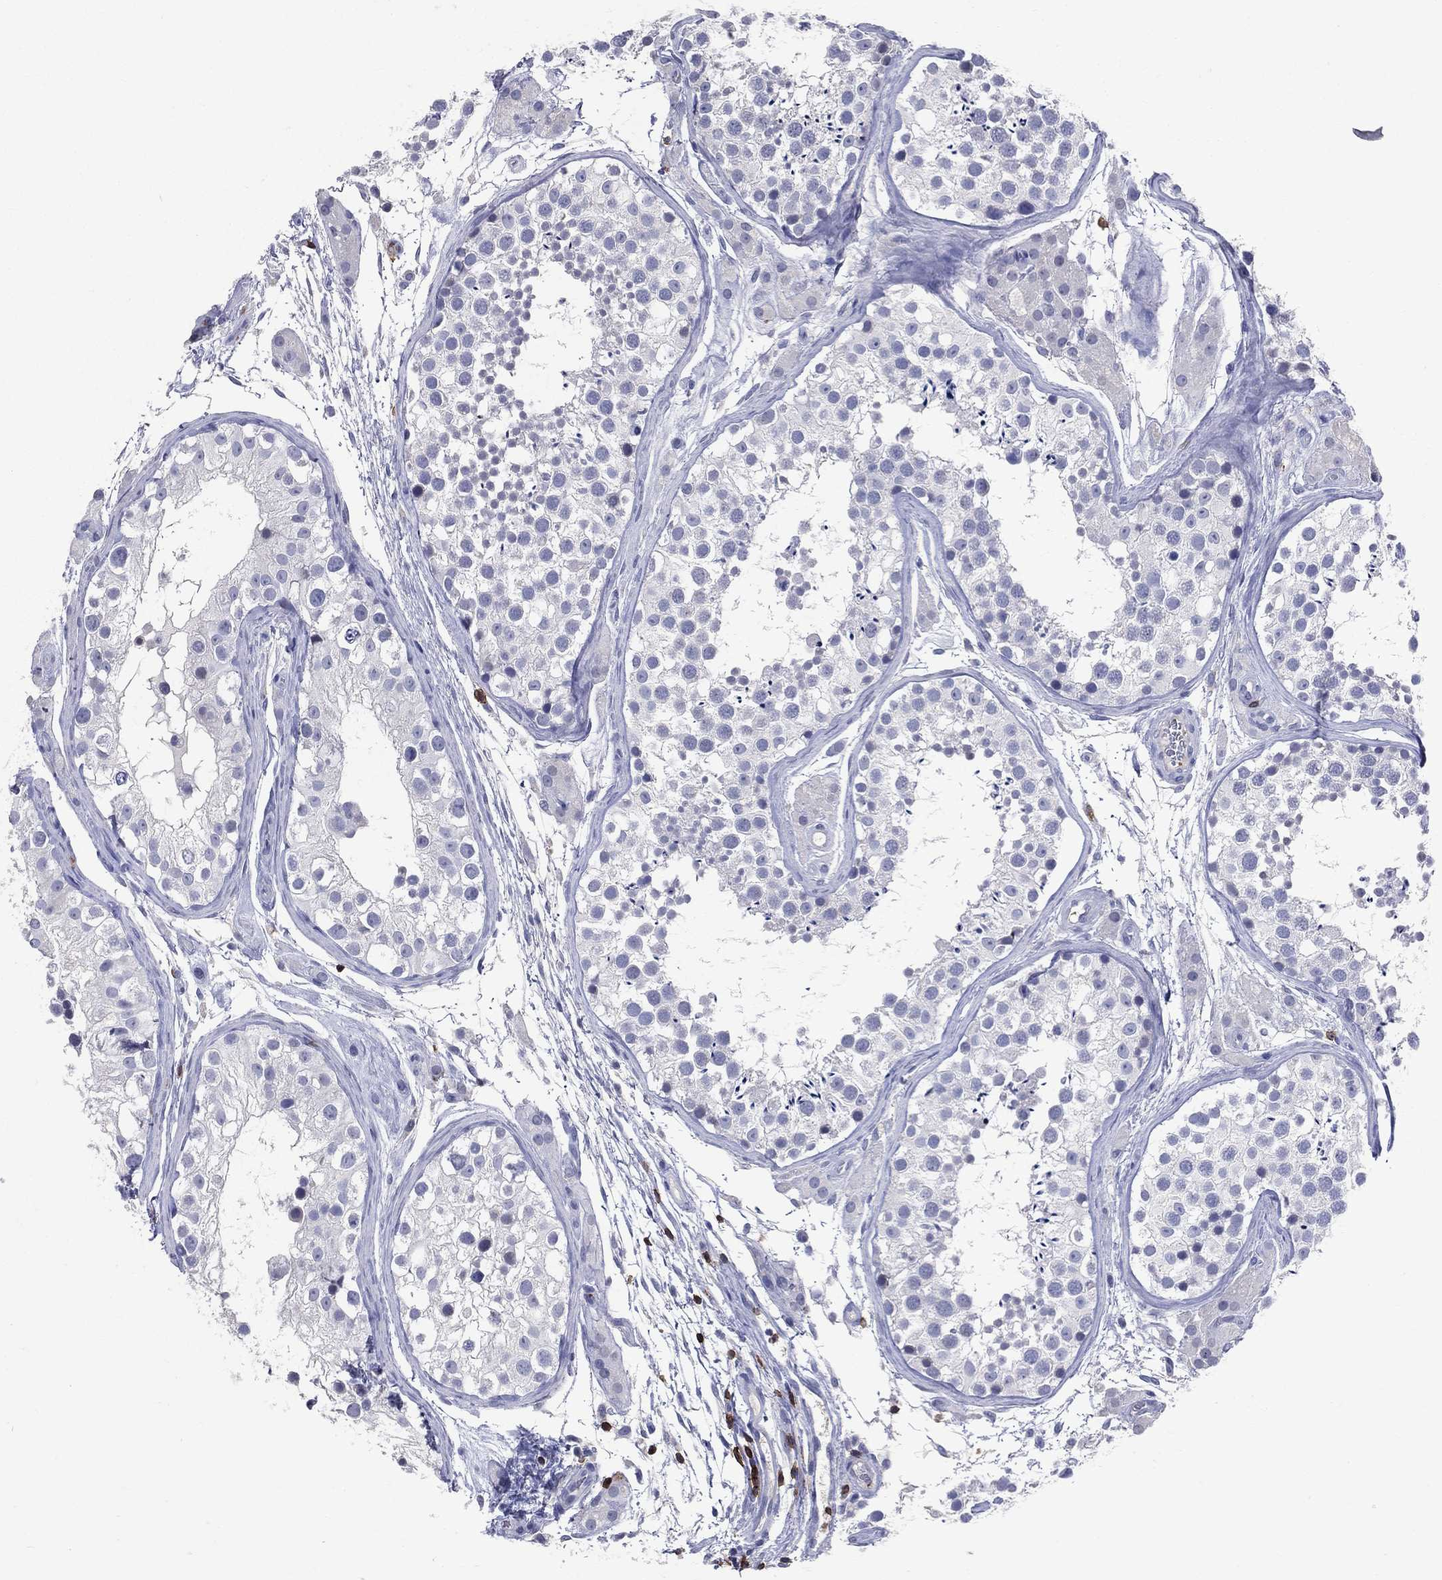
{"staining": {"intensity": "negative", "quantity": "none", "location": "none"}, "tissue": "testis", "cell_type": "Cells in seminiferous ducts", "image_type": "normal", "snomed": [{"axis": "morphology", "description": "Normal tissue, NOS"}, {"axis": "topography", "description": "Testis"}], "caption": "Benign testis was stained to show a protein in brown. There is no significant positivity in cells in seminiferous ducts. The staining was performed using DAB (3,3'-diaminobenzidine) to visualize the protein expression in brown, while the nuclei were stained in blue with hematoxylin (Magnification: 20x).", "gene": "LAT", "patient": {"sex": "male", "age": 31}}